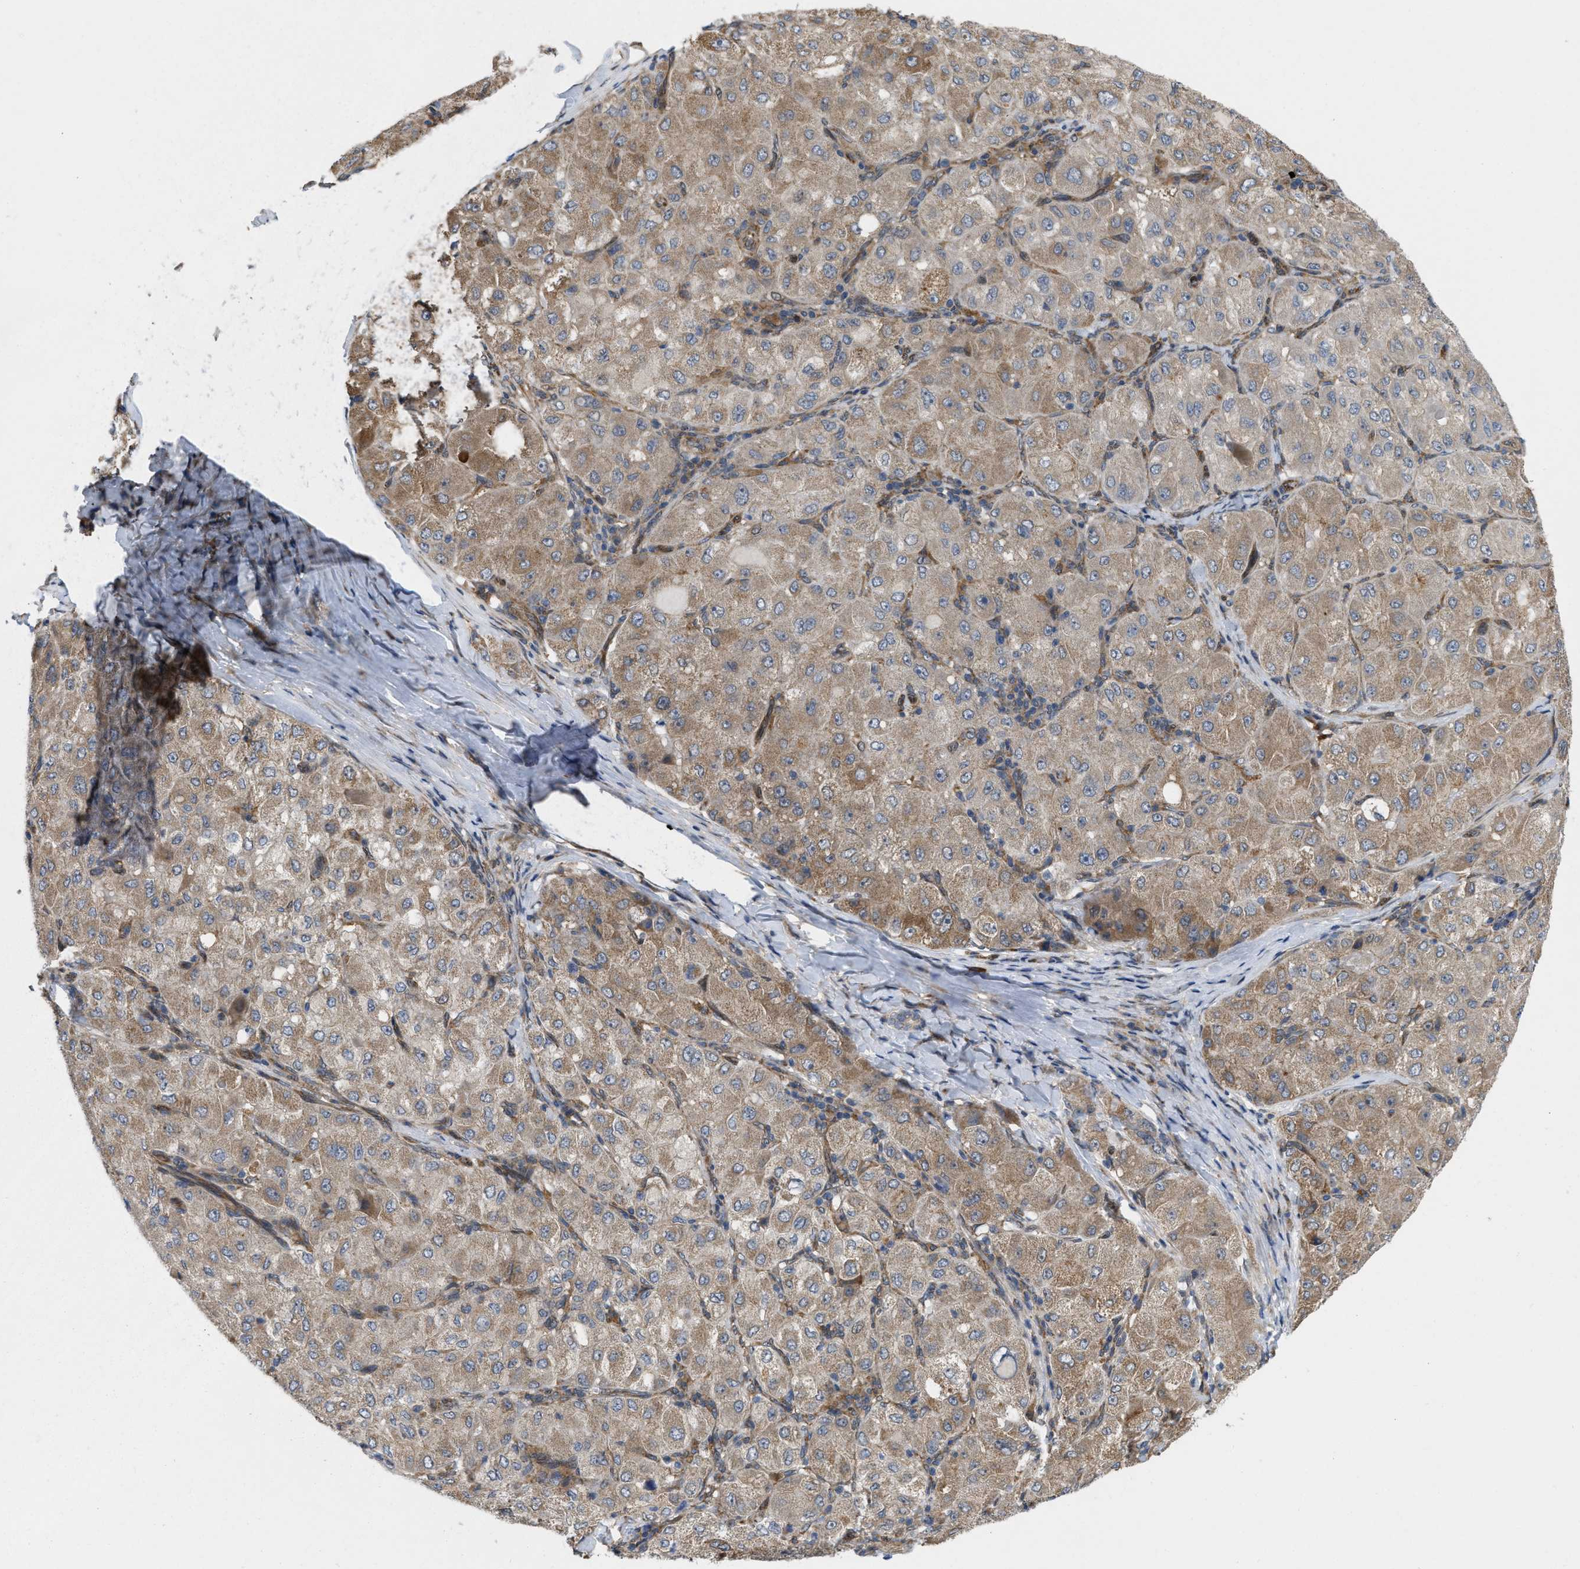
{"staining": {"intensity": "moderate", "quantity": ">75%", "location": "cytoplasmic/membranous"}, "tissue": "liver cancer", "cell_type": "Tumor cells", "image_type": "cancer", "snomed": [{"axis": "morphology", "description": "Carcinoma, Hepatocellular, NOS"}, {"axis": "topography", "description": "Liver"}], "caption": "Liver cancer stained for a protein (brown) demonstrates moderate cytoplasmic/membranous positive expression in about >75% of tumor cells.", "gene": "EOGT", "patient": {"sex": "male", "age": 80}}